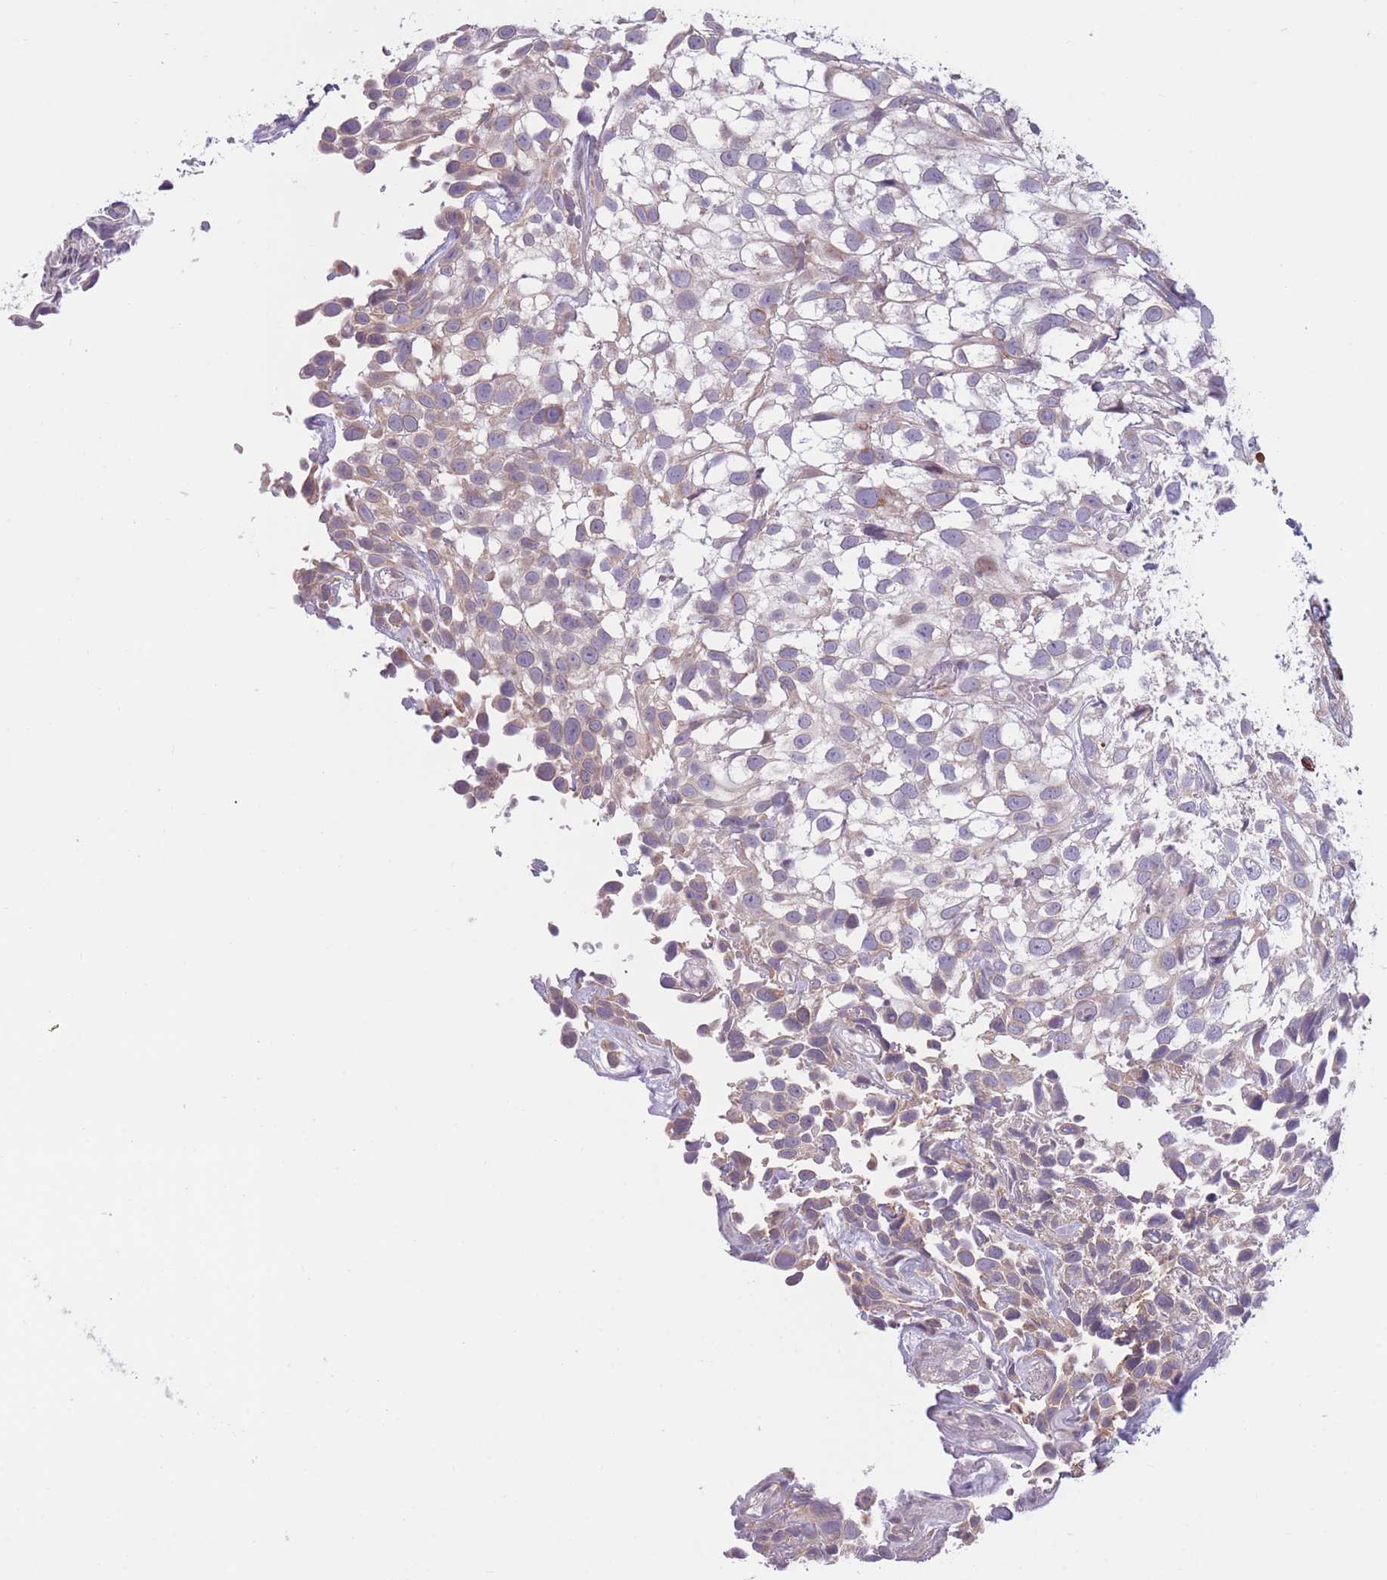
{"staining": {"intensity": "weak", "quantity": "<25%", "location": "cytoplasmic/membranous"}, "tissue": "urothelial cancer", "cell_type": "Tumor cells", "image_type": "cancer", "snomed": [{"axis": "morphology", "description": "Urothelial carcinoma, High grade"}, {"axis": "topography", "description": "Urinary bladder"}], "caption": "Tumor cells show no significant protein expression in urothelial cancer. (DAB immunohistochemistry visualized using brightfield microscopy, high magnification).", "gene": "CCNQ", "patient": {"sex": "male", "age": 56}}